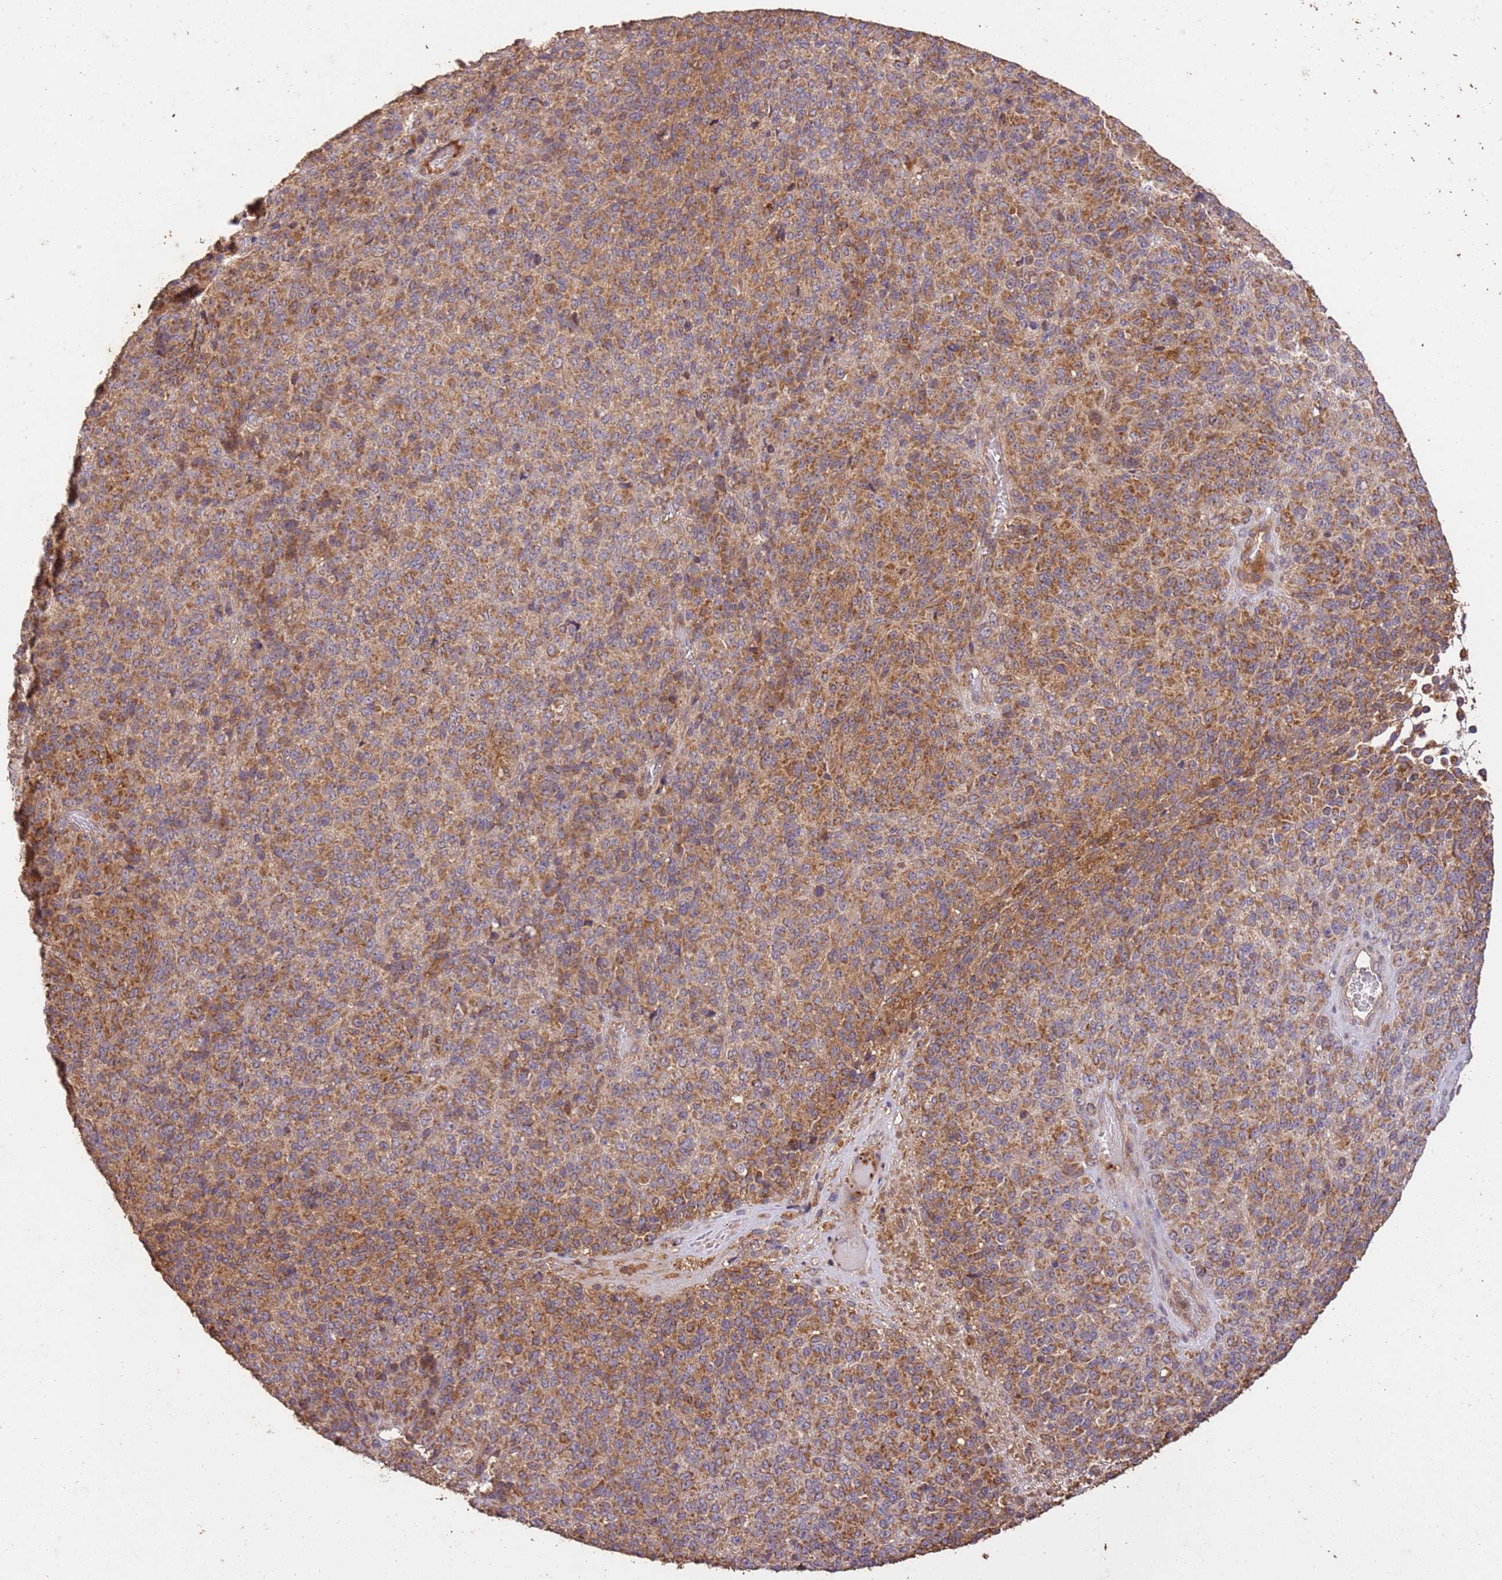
{"staining": {"intensity": "moderate", "quantity": ">75%", "location": "cytoplasmic/membranous"}, "tissue": "melanoma", "cell_type": "Tumor cells", "image_type": "cancer", "snomed": [{"axis": "morphology", "description": "Malignant melanoma, Metastatic site"}, {"axis": "topography", "description": "Brain"}], "caption": "Immunohistochemical staining of melanoma demonstrates moderate cytoplasmic/membranous protein positivity in about >75% of tumor cells. Nuclei are stained in blue.", "gene": "LRRC28", "patient": {"sex": "female", "age": 56}}